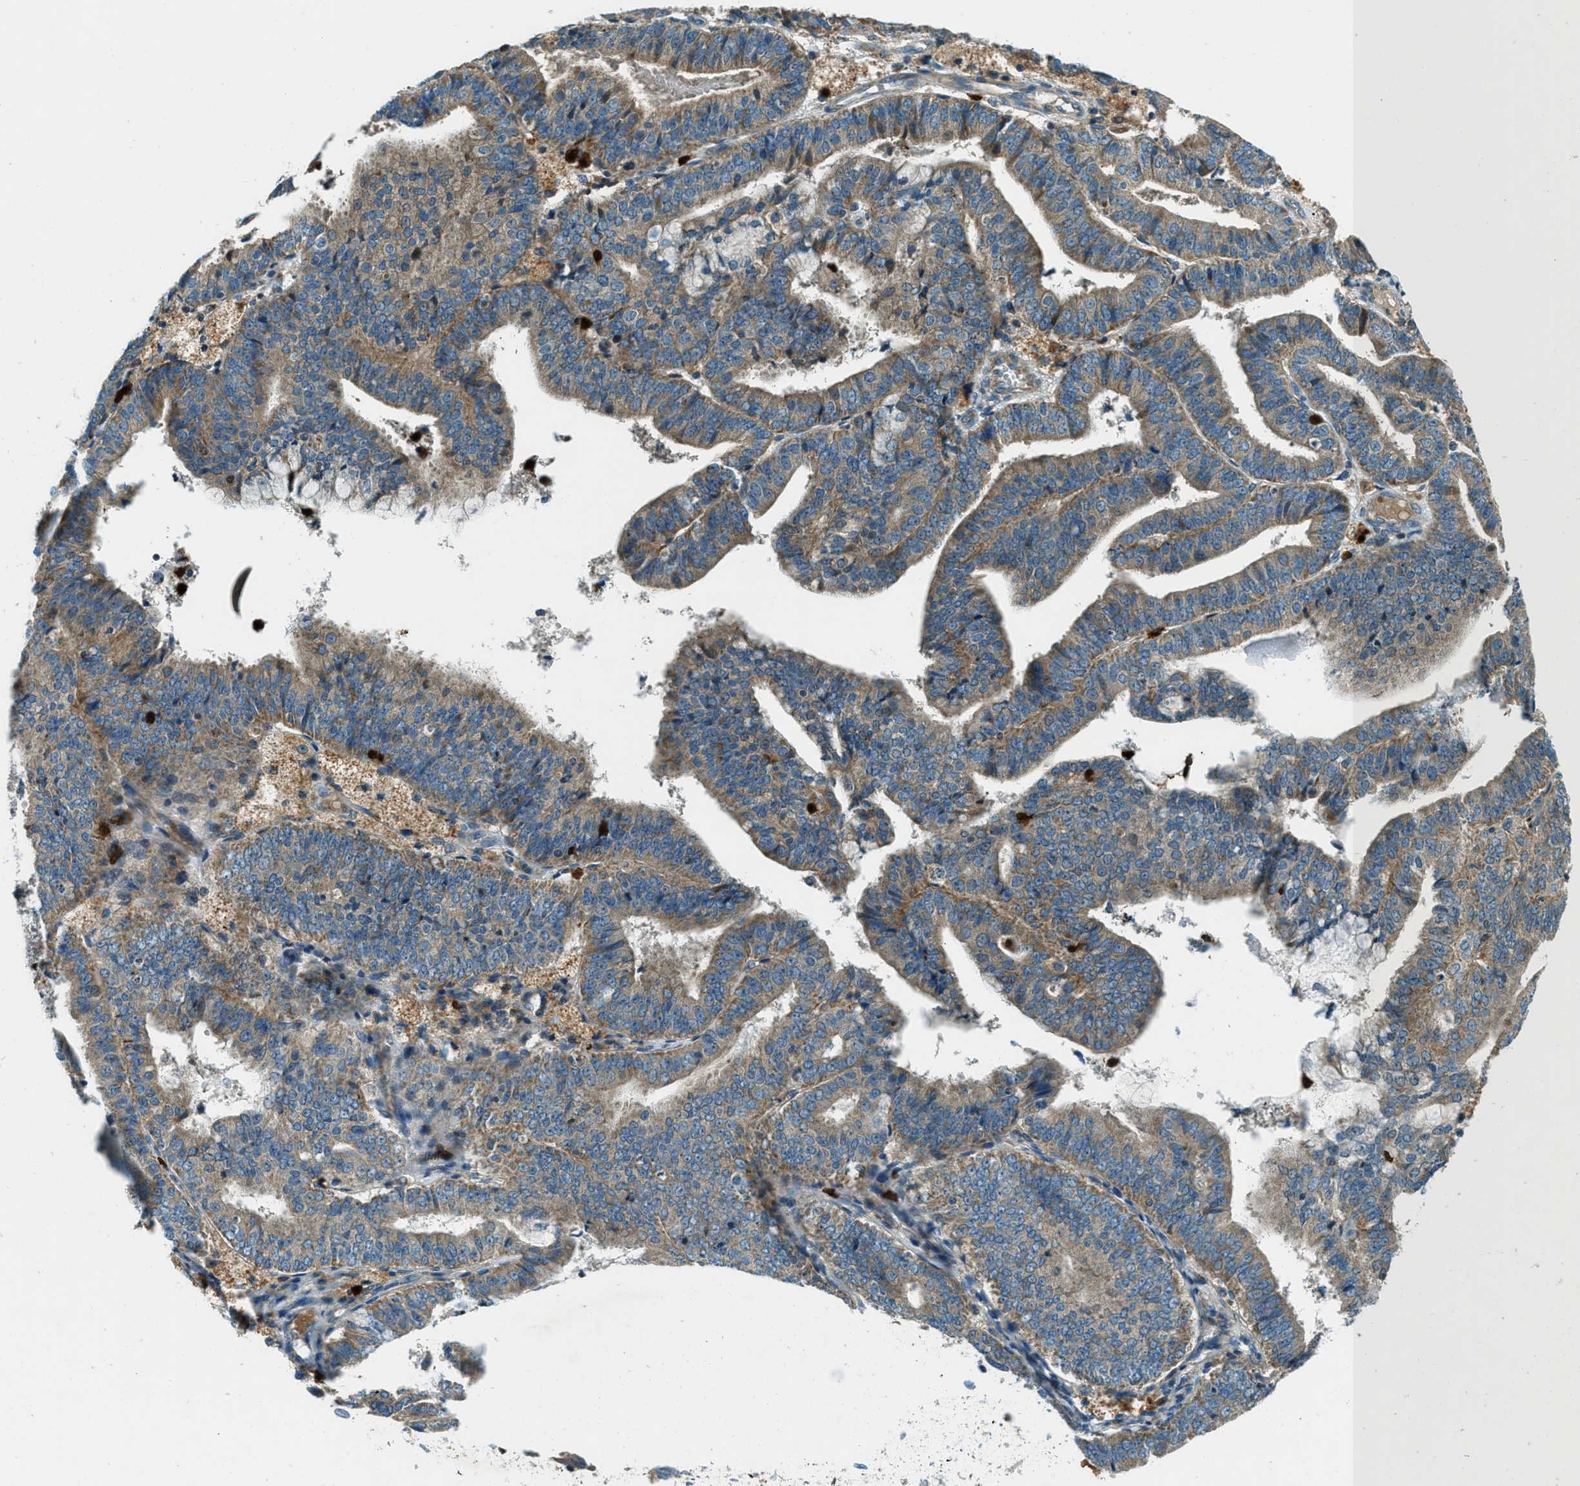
{"staining": {"intensity": "moderate", "quantity": ">75%", "location": "cytoplasmic/membranous"}, "tissue": "endometrial cancer", "cell_type": "Tumor cells", "image_type": "cancer", "snomed": [{"axis": "morphology", "description": "Adenocarcinoma, NOS"}, {"axis": "topography", "description": "Endometrium"}], "caption": "Immunohistochemistry of endometrial cancer demonstrates medium levels of moderate cytoplasmic/membranous staining in approximately >75% of tumor cells.", "gene": "FAR1", "patient": {"sex": "female", "age": 63}}